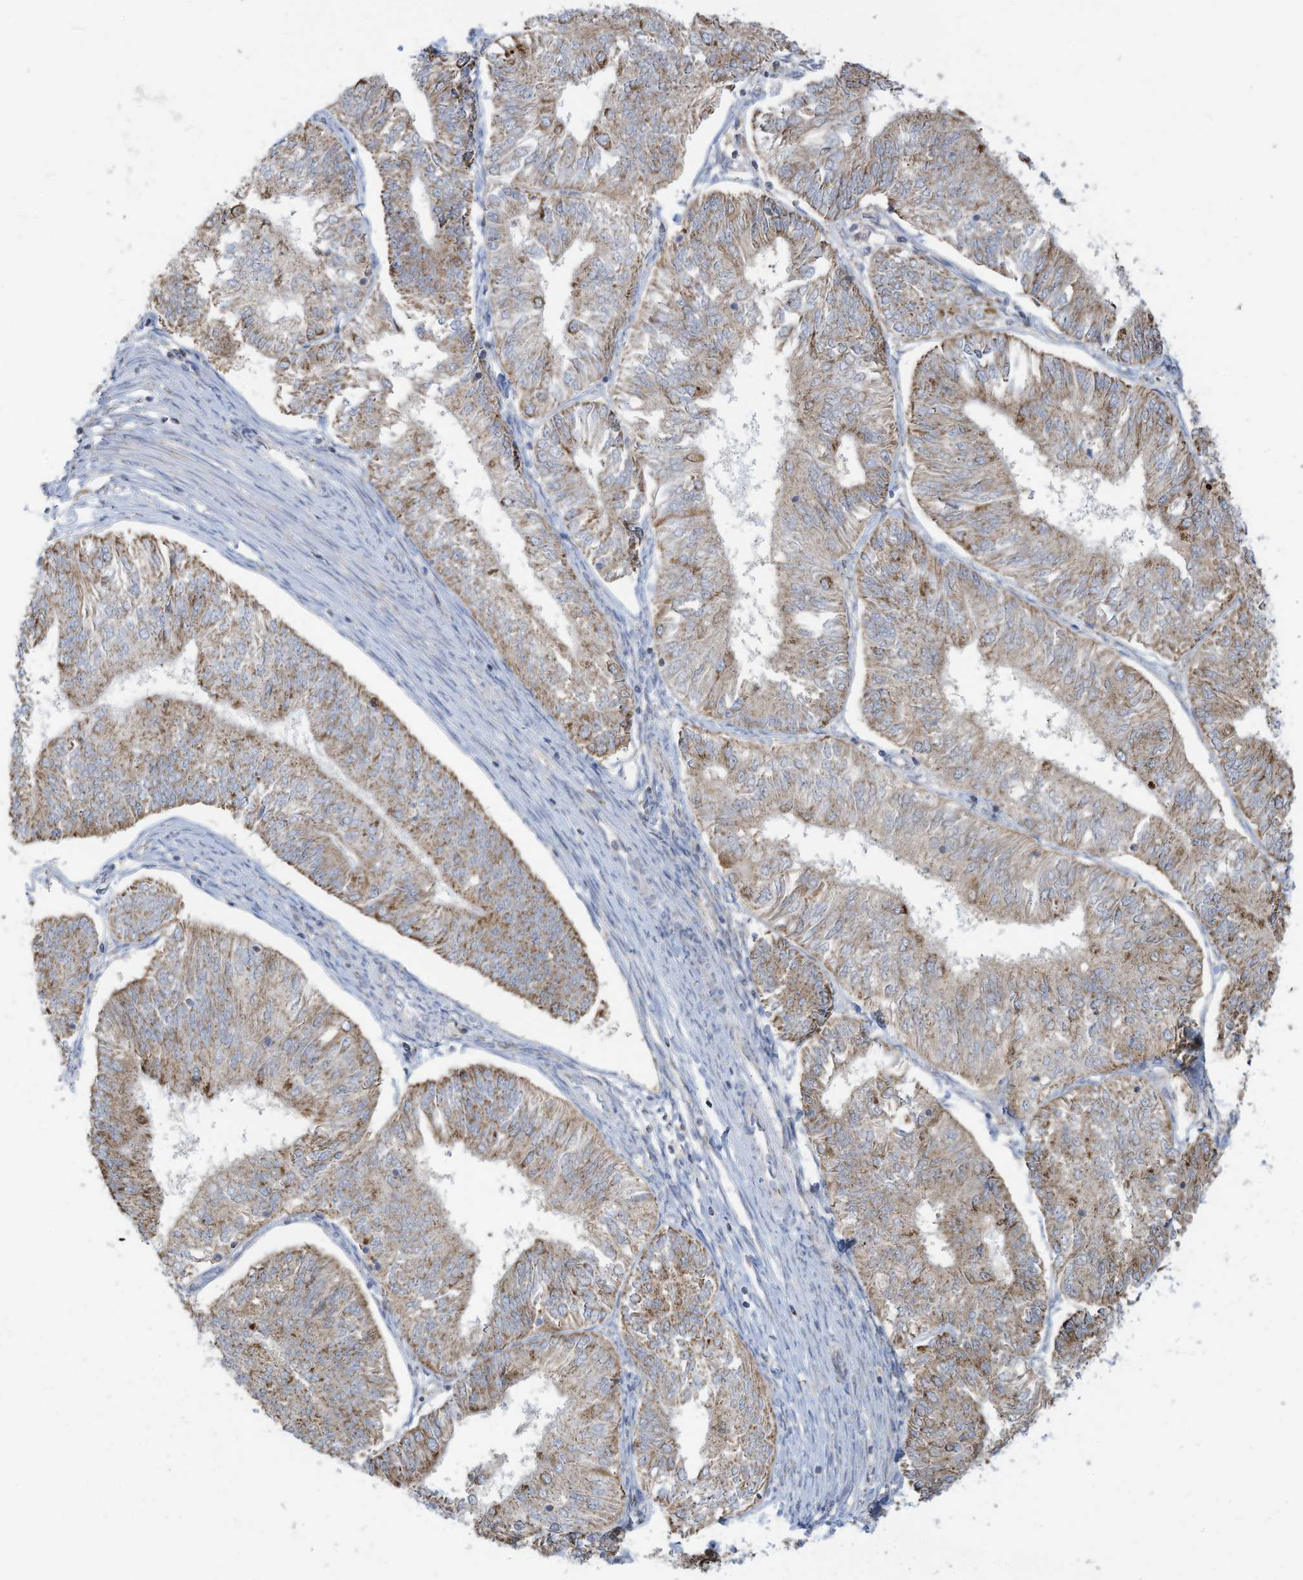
{"staining": {"intensity": "moderate", "quantity": "25%-75%", "location": "cytoplasmic/membranous"}, "tissue": "endometrial cancer", "cell_type": "Tumor cells", "image_type": "cancer", "snomed": [{"axis": "morphology", "description": "Adenocarcinoma, NOS"}, {"axis": "topography", "description": "Endometrium"}], "caption": "Immunohistochemistry histopathology image of neoplastic tissue: endometrial adenocarcinoma stained using immunohistochemistry reveals medium levels of moderate protein expression localized specifically in the cytoplasmic/membranous of tumor cells, appearing as a cytoplasmic/membranous brown color.", "gene": "NLN", "patient": {"sex": "female", "age": 58}}